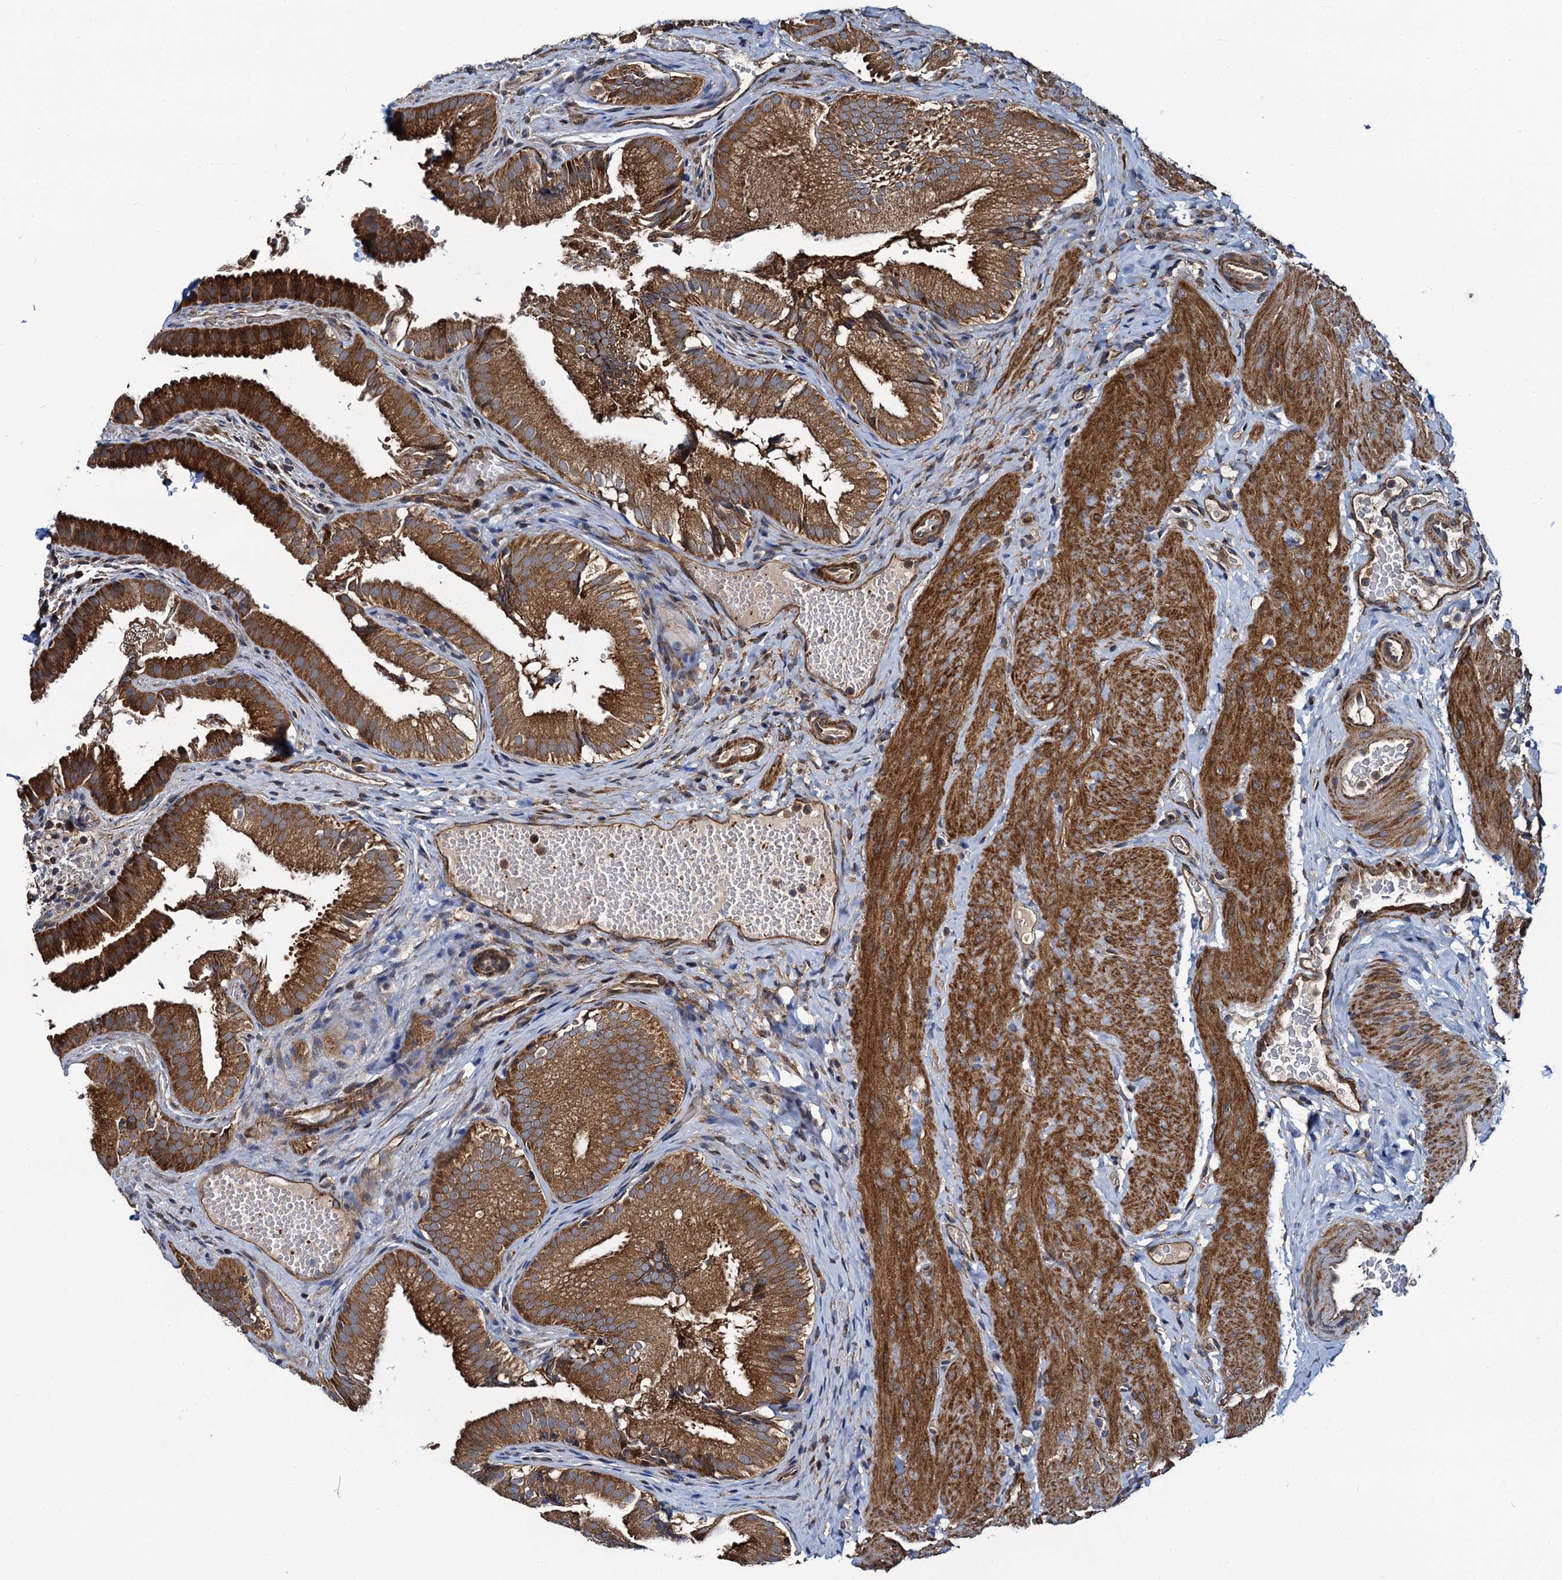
{"staining": {"intensity": "strong", "quantity": ">75%", "location": "cytoplasmic/membranous"}, "tissue": "gallbladder", "cell_type": "Glandular cells", "image_type": "normal", "snomed": [{"axis": "morphology", "description": "Normal tissue, NOS"}, {"axis": "topography", "description": "Gallbladder"}], "caption": "IHC (DAB) staining of normal gallbladder exhibits strong cytoplasmic/membranous protein expression in approximately >75% of glandular cells.", "gene": "NEK1", "patient": {"sex": "female", "age": 30}}